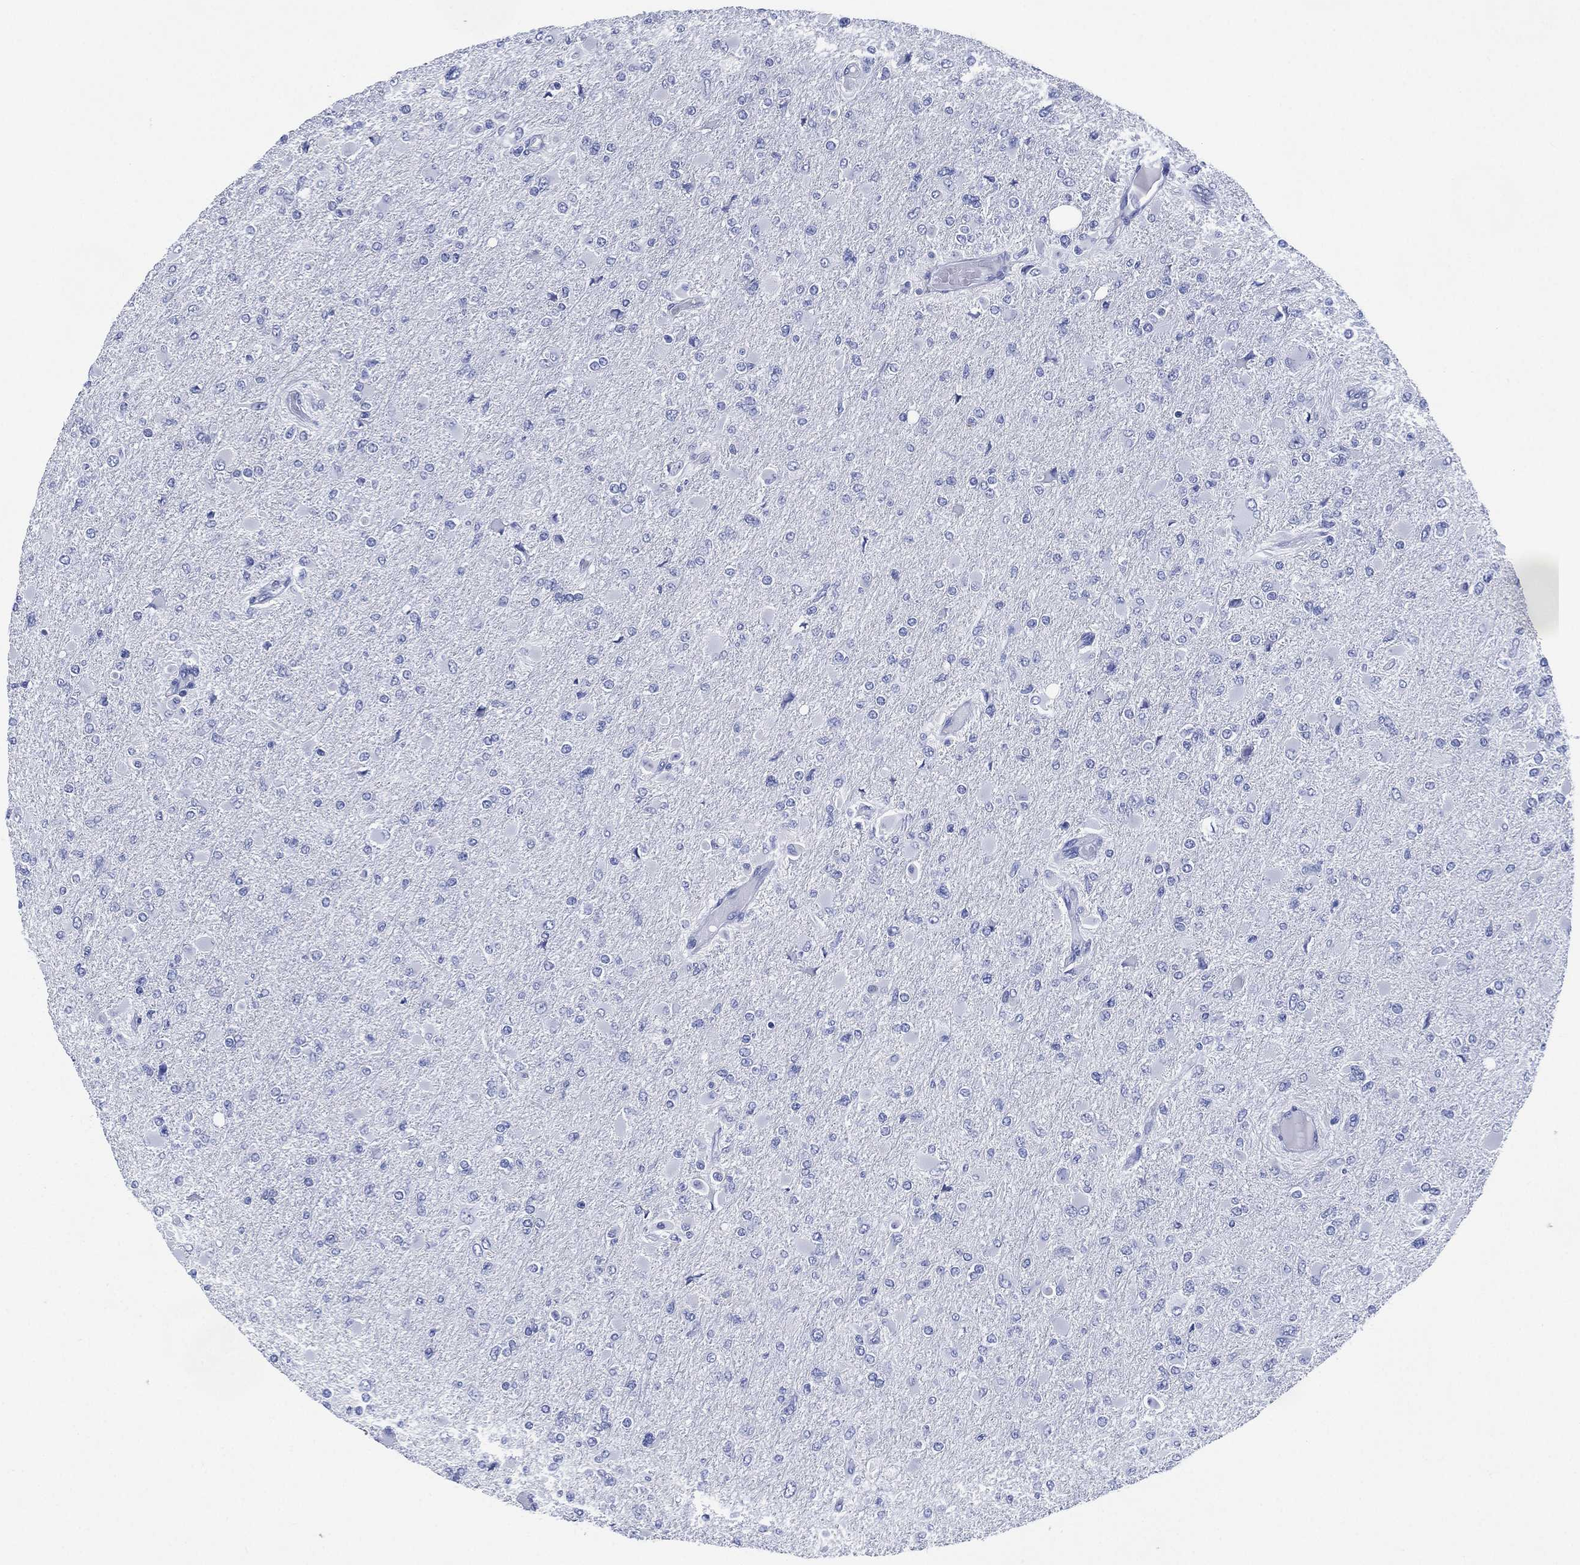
{"staining": {"intensity": "negative", "quantity": "none", "location": "none"}, "tissue": "glioma", "cell_type": "Tumor cells", "image_type": "cancer", "snomed": [{"axis": "morphology", "description": "Glioma, malignant, High grade"}, {"axis": "topography", "description": "Cerebral cortex"}], "caption": "DAB immunohistochemical staining of glioma shows no significant staining in tumor cells. (DAB IHC with hematoxylin counter stain).", "gene": "SIGLECL1", "patient": {"sex": "female", "age": 36}}